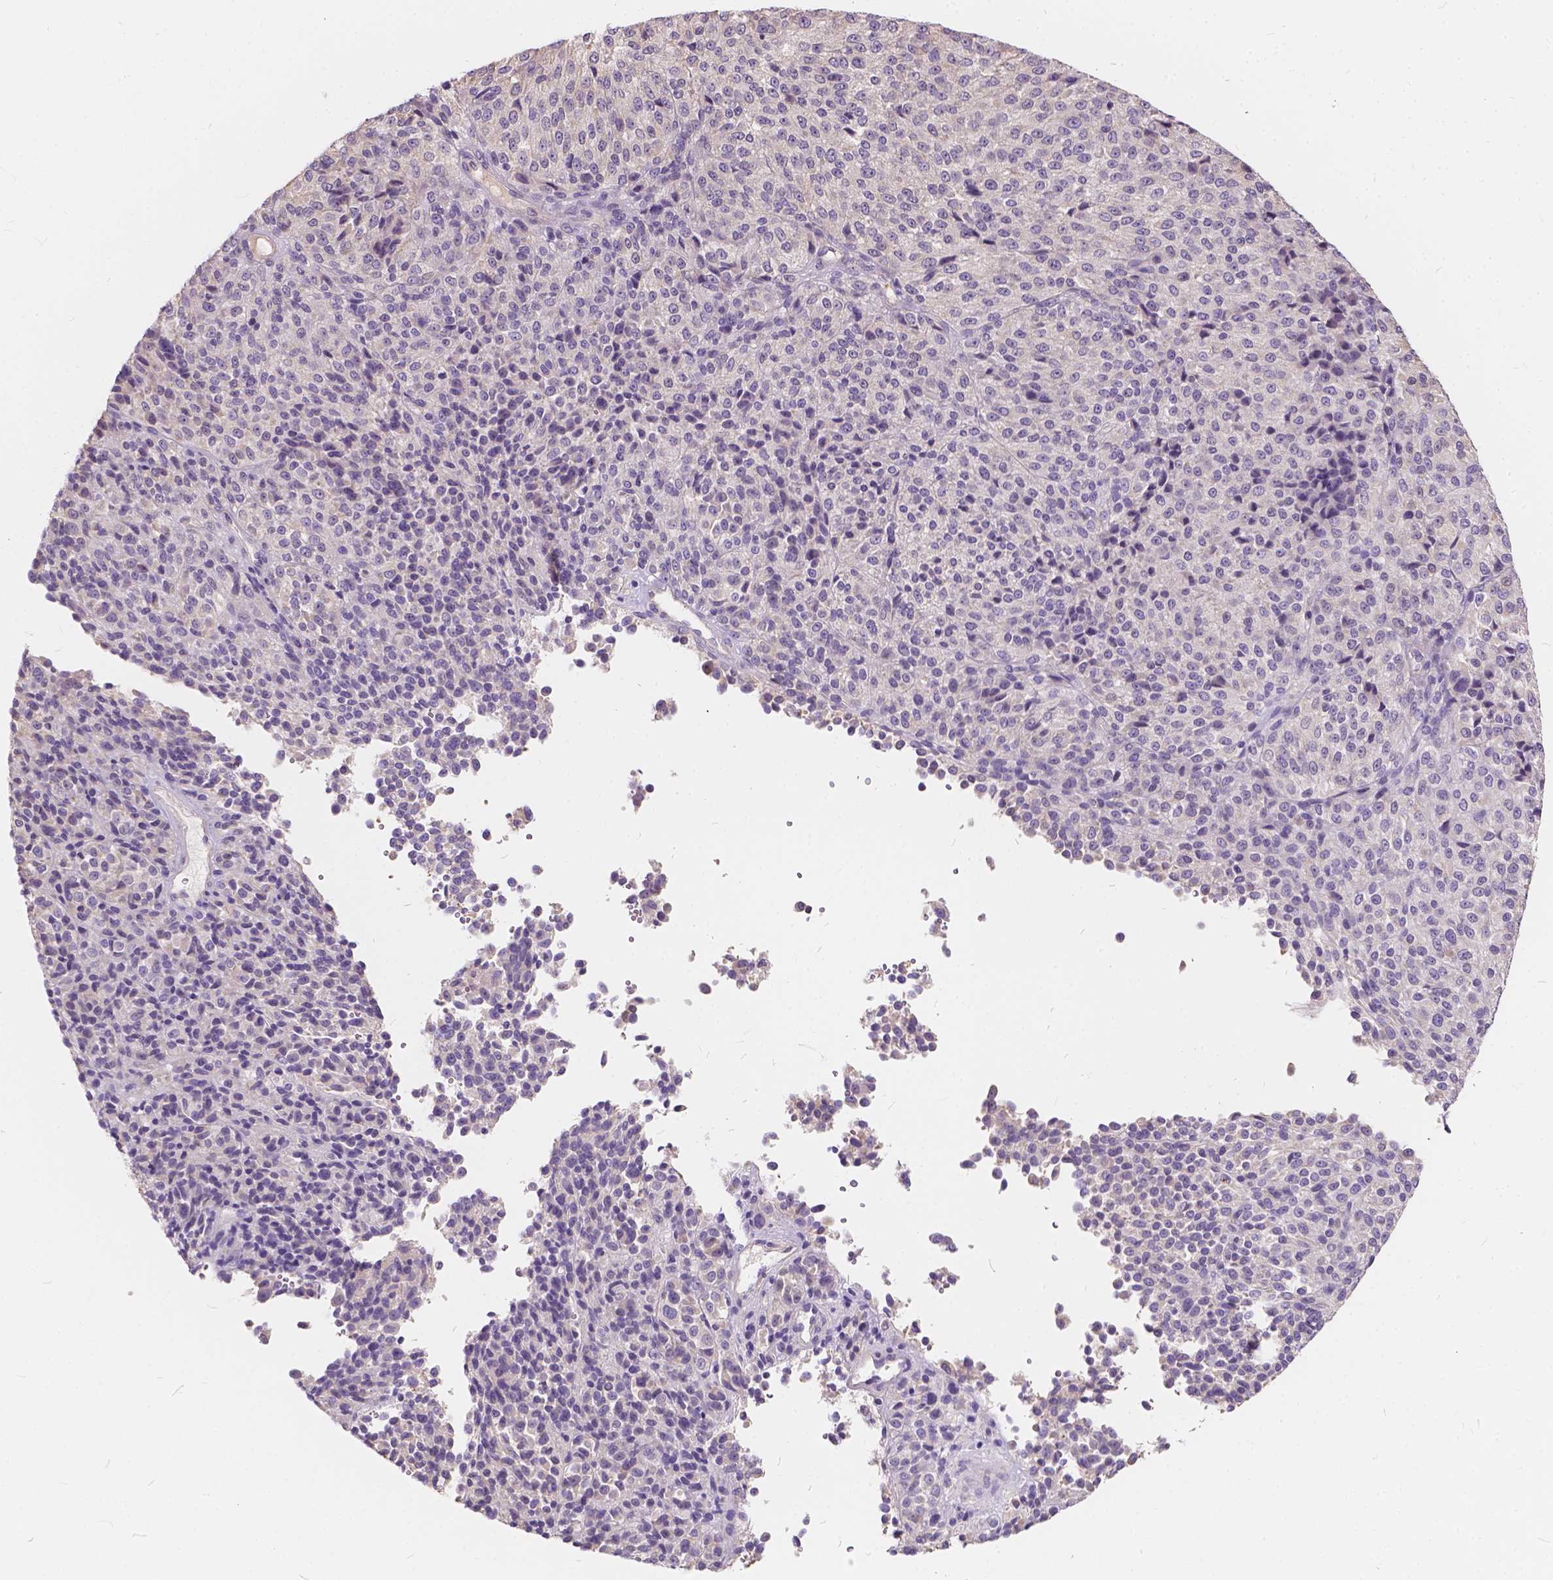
{"staining": {"intensity": "negative", "quantity": "none", "location": "none"}, "tissue": "melanoma", "cell_type": "Tumor cells", "image_type": "cancer", "snomed": [{"axis": "morphology", "description": "Malignant melanoma, Metastatic site"}, {"axis": "topography", "description": "Brain"}], "caption": "This is a image of immunohistochemistry (IHC) staining of malignant melanoma (metastatic site), which shows no staining in tumor cells.", "gene": "KIAA0513", "patient": {"sex": "female", "age": 56}}